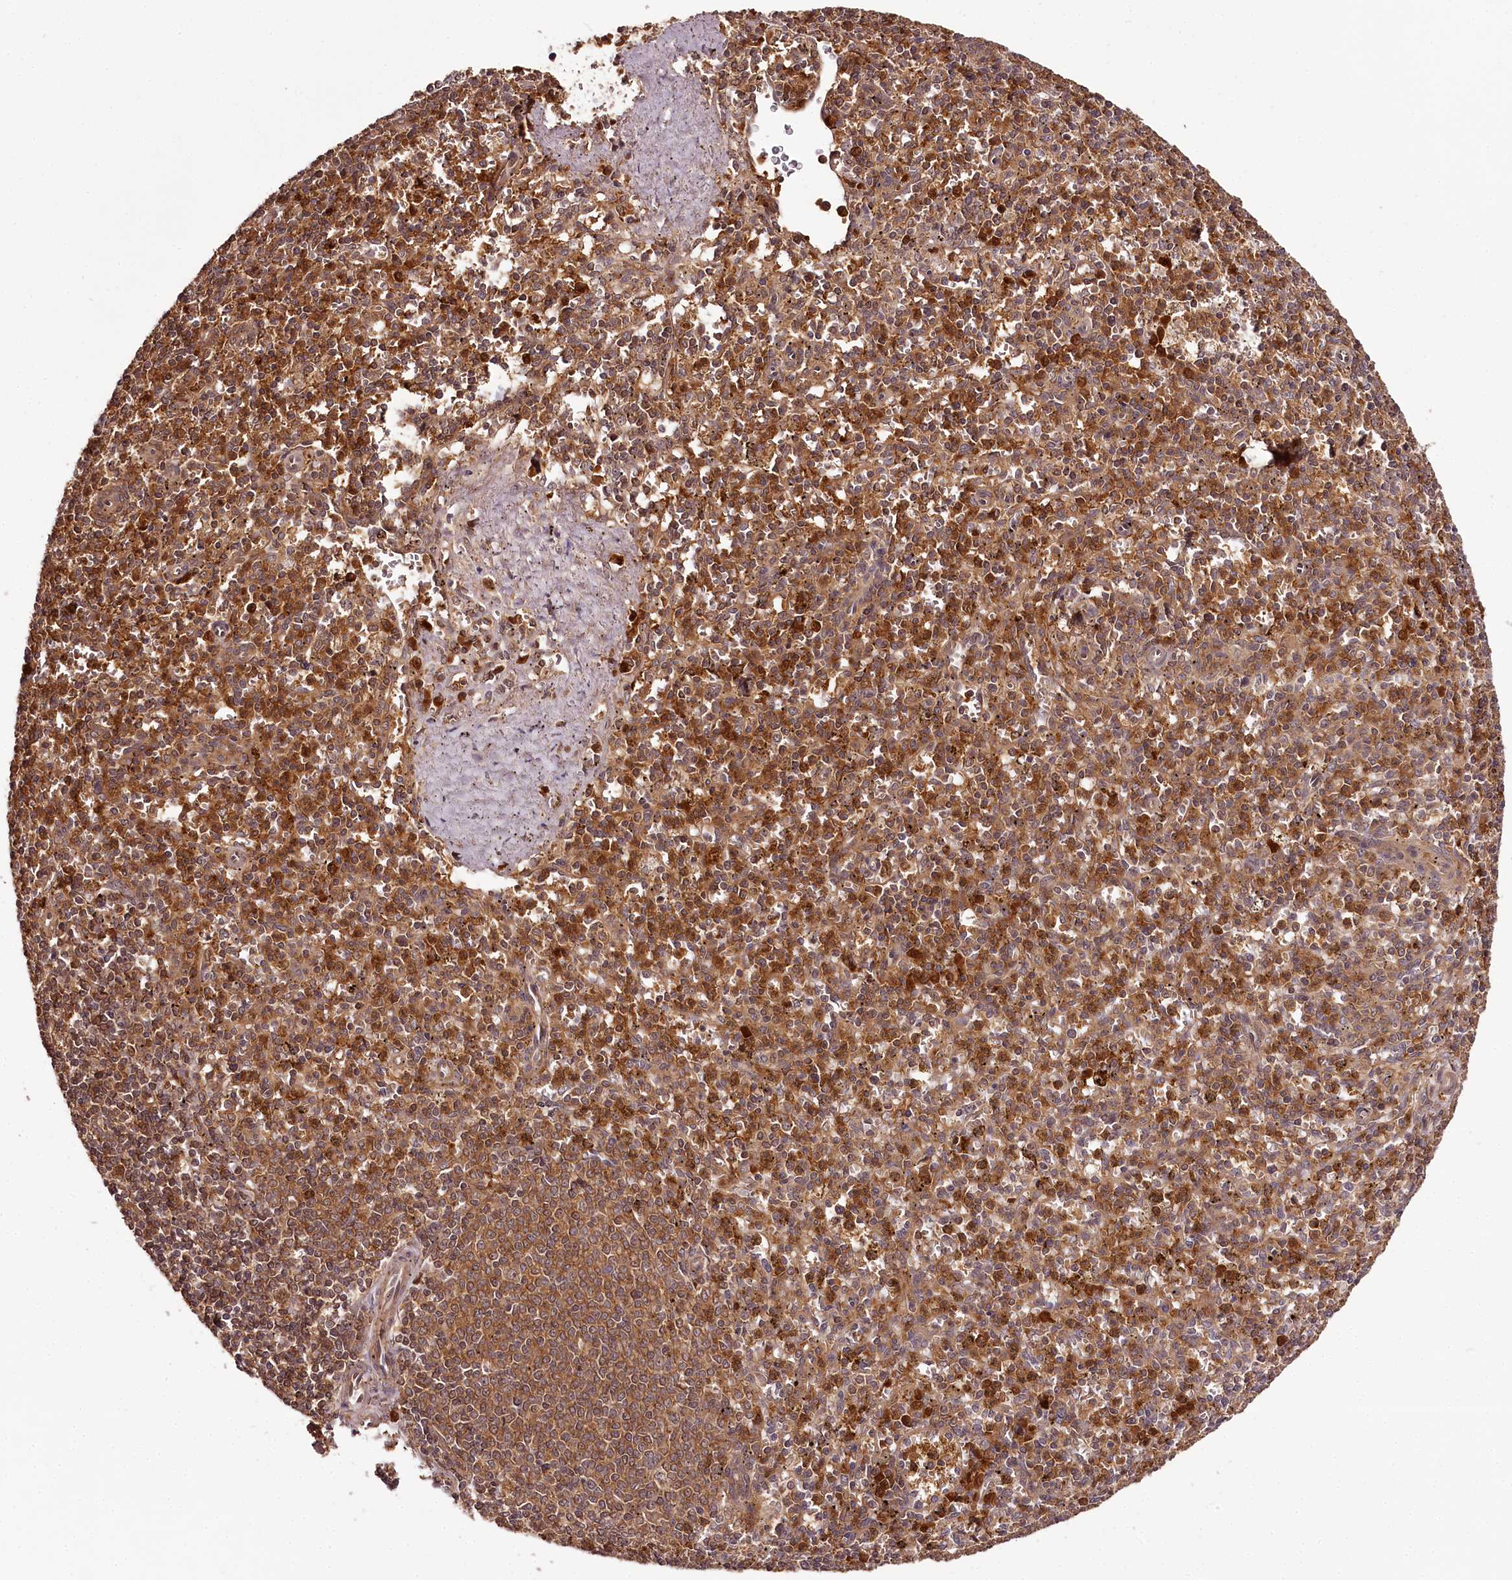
{"staining": {"intensity": "strong", "quantity": ">75%", "location": "cytoplasmic/membranous"}, "tissue": "spleen", "cell_type": "Cells in red pulp", "image_type": "normal", "snomed": [{"axis": "morphology", "description": "Normal tissue, NOS"}, {"axis": "topography", "description": "Spleen"}], "caption": "High-magnification brightfield microscopy of normal spleen stained with DAB (brown) and counterstained with hematoxylin (blue). cells in red pulp exhibit strong cytoplasmic/membranous staining is seen in approximately>75% of cells. The staining was performed using DAB, with brown indicating positive protein expression. Nuclei are stained blue with hematoxylin.", "gene": "TTC12", "patient": {"sex": "male", "age": 72}}